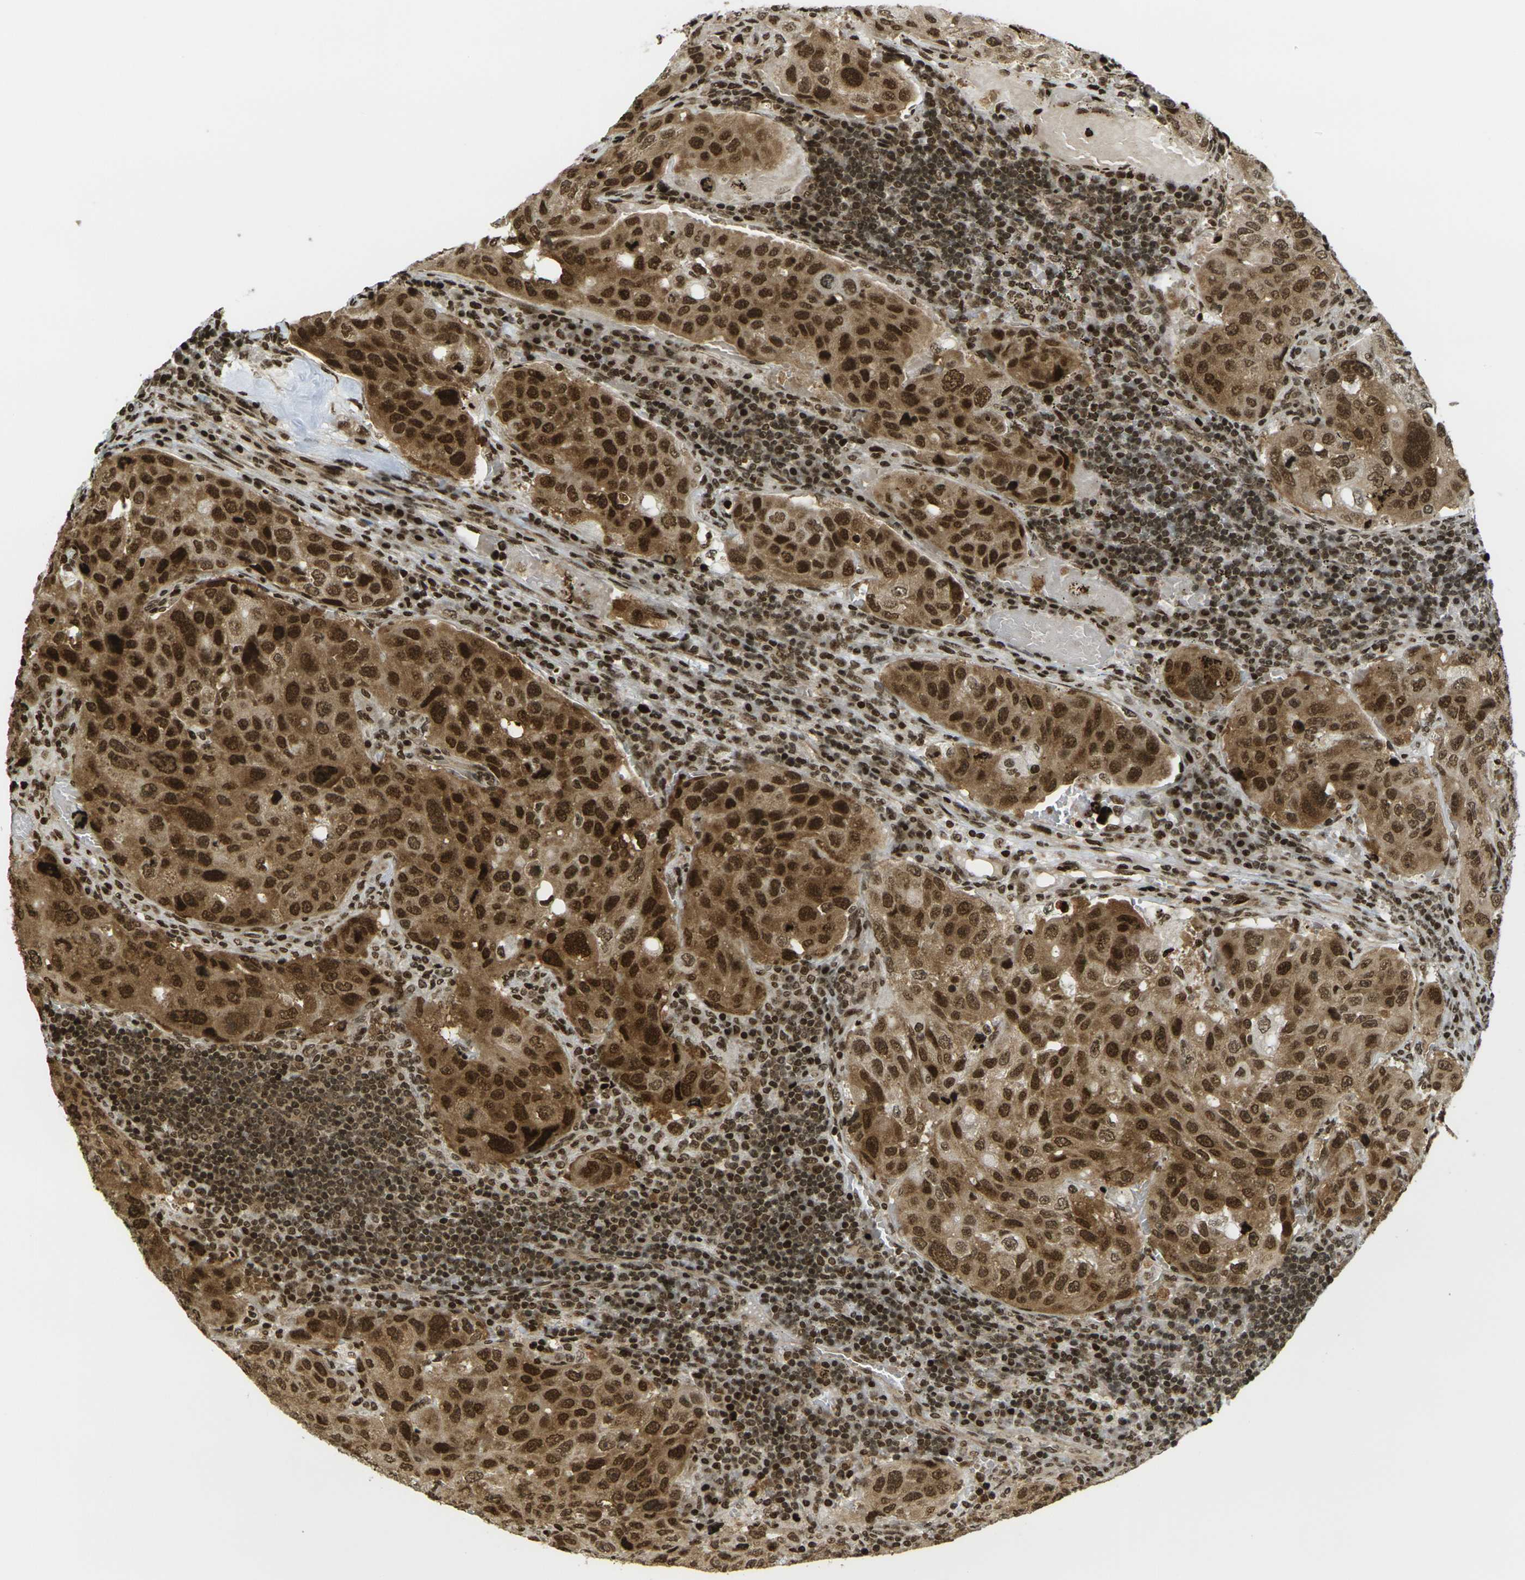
{"staining": {"intensity": "strong", "quantity": ">75%", "location": "cytoplasmic/membranous,nuclear"}, "tissue": "urothelial cancer", "cell_type": "Tumor cells", "image_type": "cancer", "snomed": [{"axis": "morphology", "description": "Urothelial carcinoma, High grade"}, {"axis": "topography", "description": "Lymph node"}, {"axis": "topography", "description": "Urinary bladder"}], "caption": "Protein staining of high-grade urothelial carcinoma tissue reveals strong cytoplasmic/membranous and nuclear positivity in approximately >75% of tumor cells. (Stains: DAB in brown, nuclei in blue, Microscopy: brightfield microscopy at high magnification).", "gene": "RUVBL2", "patient": {"sex": "male", "age": 51}}